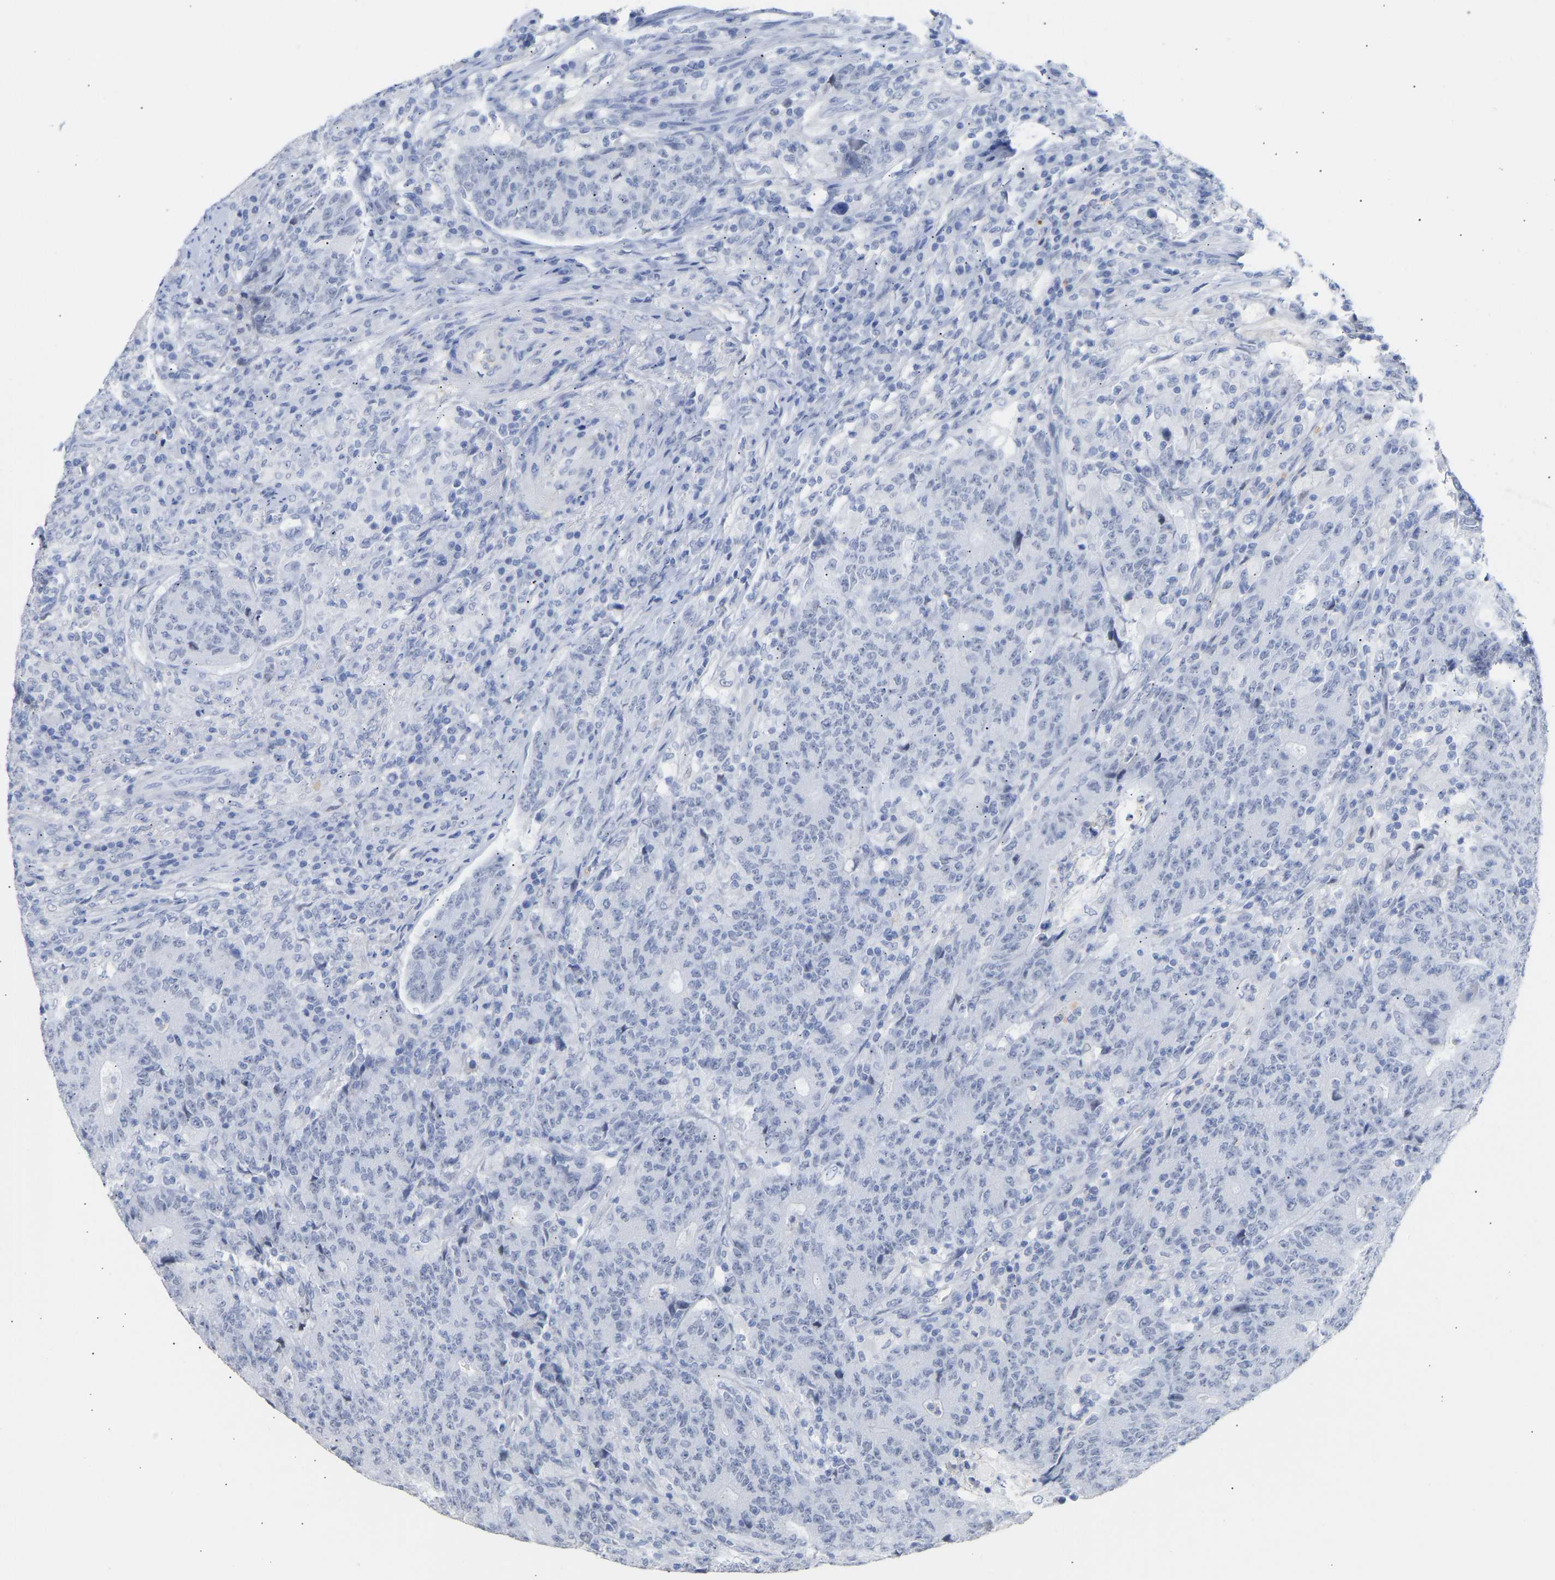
{"staining": {"intensity": "negative", "quantity": "none", "location": "none"}, "tissue": "colorectal cancer", "cell_type": "Tumor cells", "image_type": "cancer", "snomed": [{"axis": "morphology", "description": "Normal tissue, NOS"}, {"axis": "morphology", "description": "Adenocarcinoma, NOS"}, {"axis": "topography", "description": "Colon"}], "caption": "Human colorectal cancer stained for a protein using immunohistochemistry exhibits no staining in tumor cells.", "gene": "AMPH", "patient": {"sex": "female", "age": 75}}